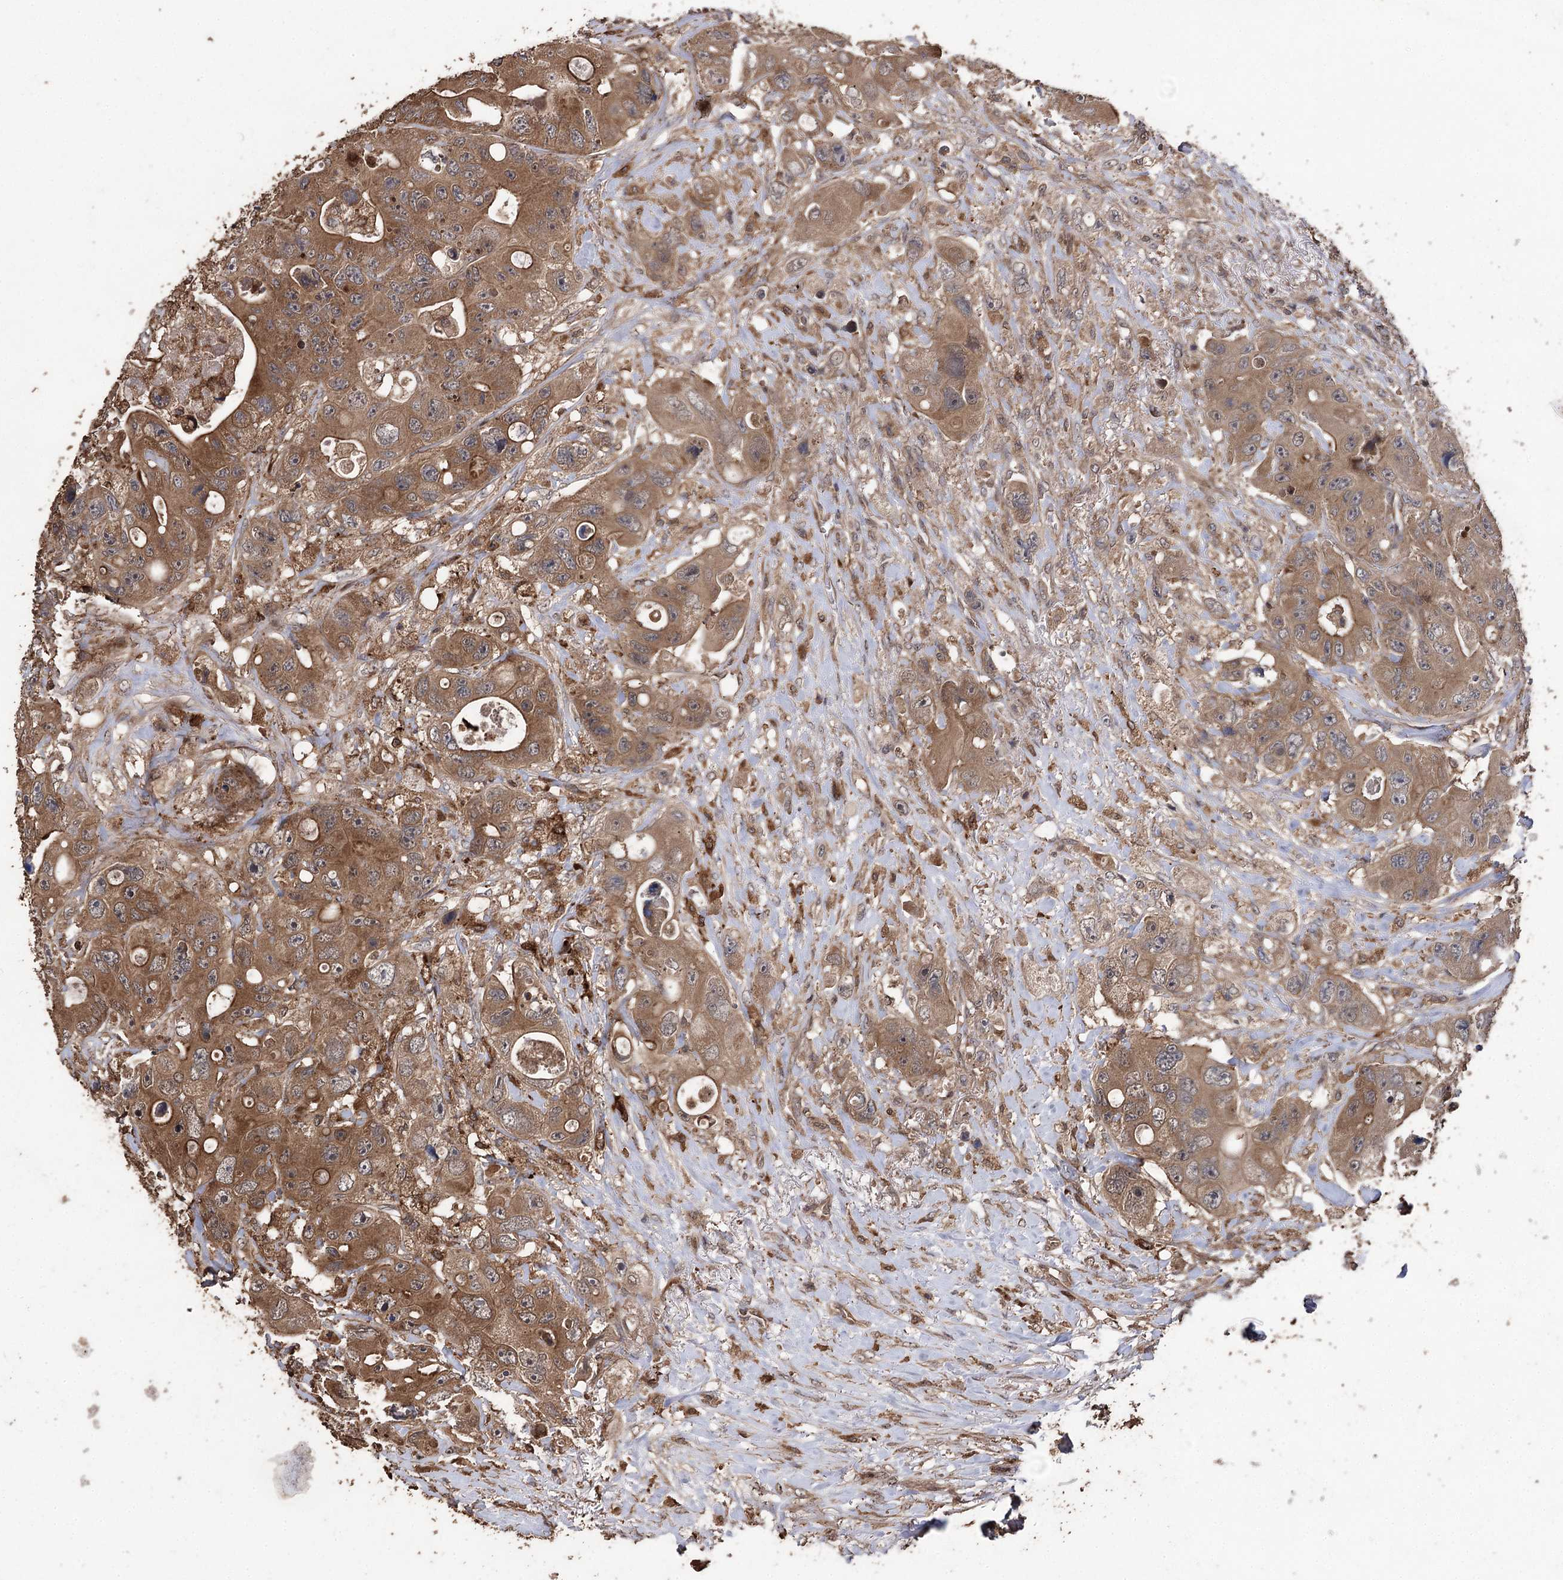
{"staining": {"intensity": "moderate", "quantity": ">75%", "location": "cytoplasmic/membranous"}, "tissue": "colorectal cancer", "cell_type": "Tumor cells", "image_type": "cancer", "snomed": [{"axis": "morphology", "description": "Adenocarcinoma, NOS"}, {"axis": "topography", "description": "Colon"}], "caption": "DAB immunohistochemical staining of colorectal adenocarcinoma demonstrates moderate cytoplasmic/membranous protein expression in about >75% of tumor cells.", "gene": "RASSF3", "patient": {"sex": "female", "age": 46}}